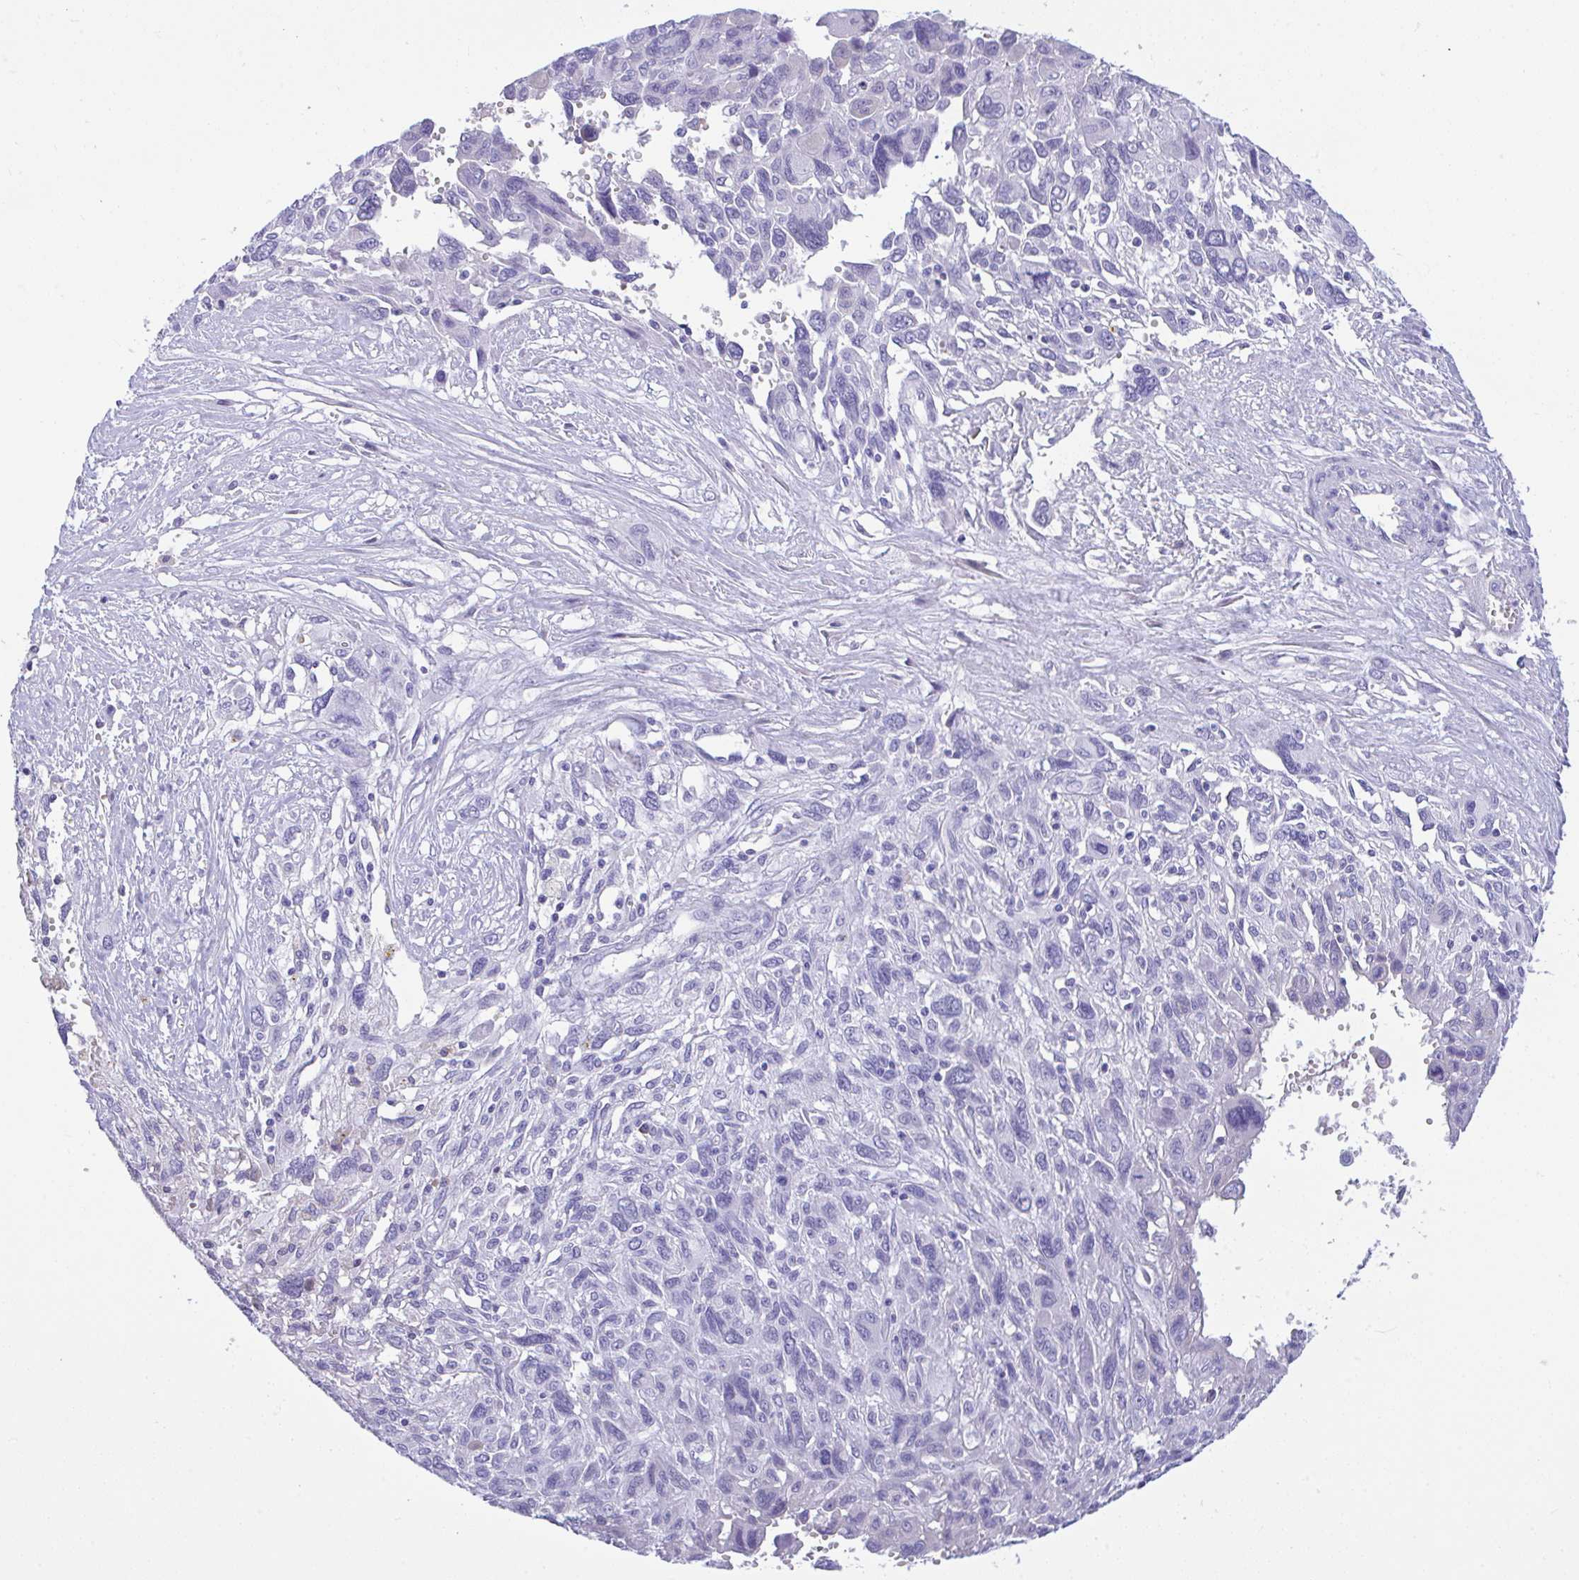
{"staining": {"intensity": "negative", "quantity": "none", "location": "none"}, "tissue": "pancreatic cancer", "cell_type": "Tumor cells", "image_type": "cancer", "snomed": [{"axis": "morphology", "description": "Adenocarcinoma, NOS"}, {"axis": "topography", "description": "Pancreas"}], "caption": "Immunohistochemistry (IHC) of human pancreatic cancer displays no staining in tumor cells.", "gene": "SEL1L2", "patient": {"sex": "female", "age": 47}}